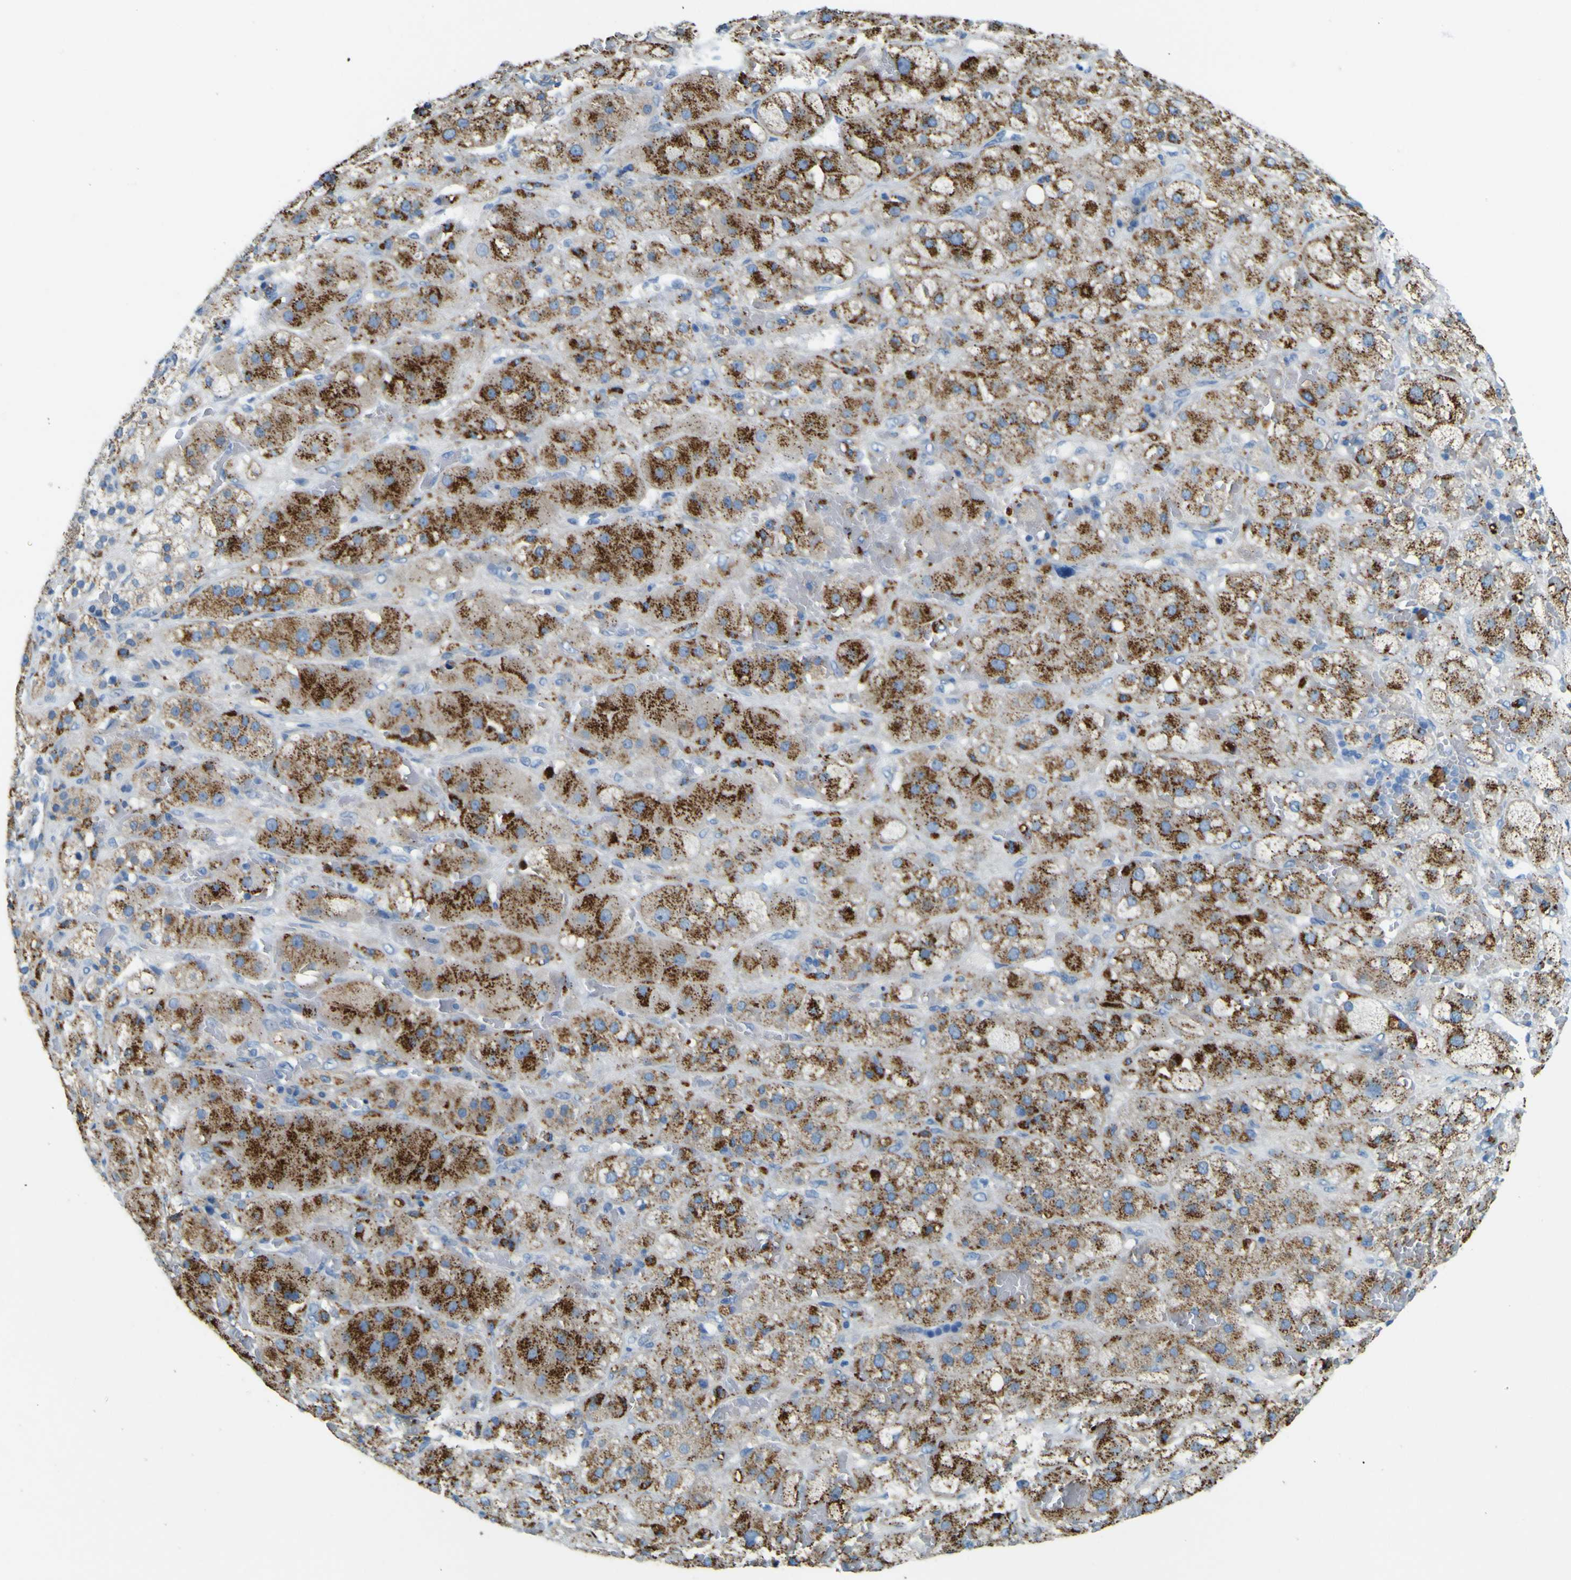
{"staining": {"intensity": "strong", "quantity": "25%-75%", "location": "cytoplasmic/membranous"}, "tissue": "adrenal gland", "cell_type": "Glandular cells", "image_type": "normal", "snomed": [{"axis": "morphology", "description": "Normal tissue, NOS"}, {"axis": "topography", "description": "Adrenal gland"}], "caption": "There is high levels of strong cytoplasmic/membranous expression in glandular cells of unremarkable adrenal gland, as demonstrated by immunohistochemical staining (brown color).", "gene": "PDE9A", "patient": {"sex": "female", "age": 47}}